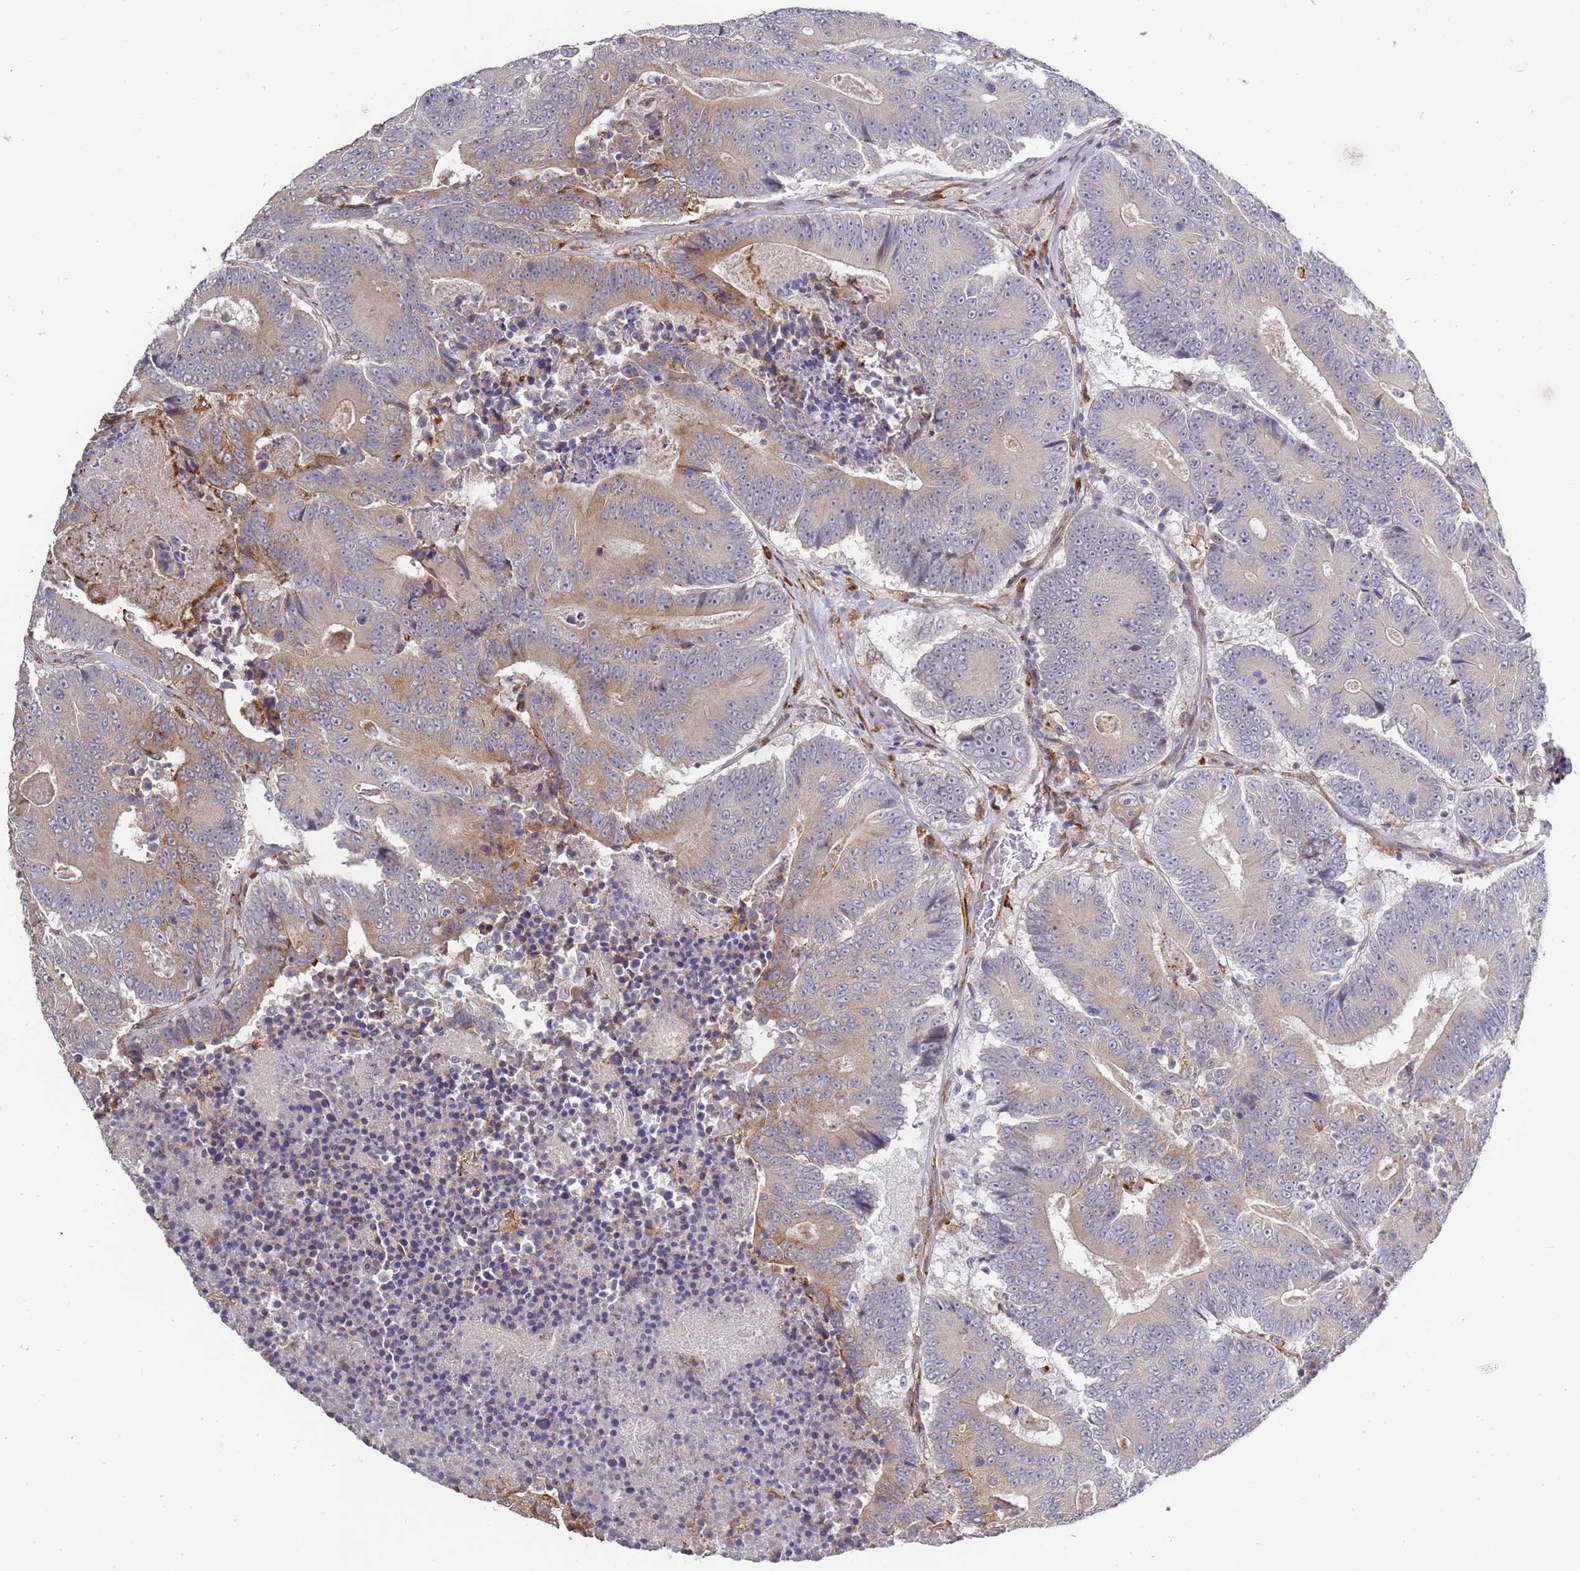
{"staining": {"intensity": "moderate", "quantity": "<25%", "location": "cytoplasmic/membranous"}, "tissue": "colorectal cancer", "cell_type": "Tumor cells", "image_type": "cancer", "snomed": [{"axis": "morphology", "description": "Adenocarcinoma, NOS"}, {"axis": "topography", "description": "Colon"}], "caption": "Immunohistochemical staining of human colorectal cancer shows low levels of moderate cytoplasmic/membranous staining in approximately <25% of tumor cells. The staining was performed using DAB, with brown indicating positive protein expression. Nuclei are stained blue with hematoxylin.", "gene": "VRK2", "patient": {"sex": "male", "age": 83}}